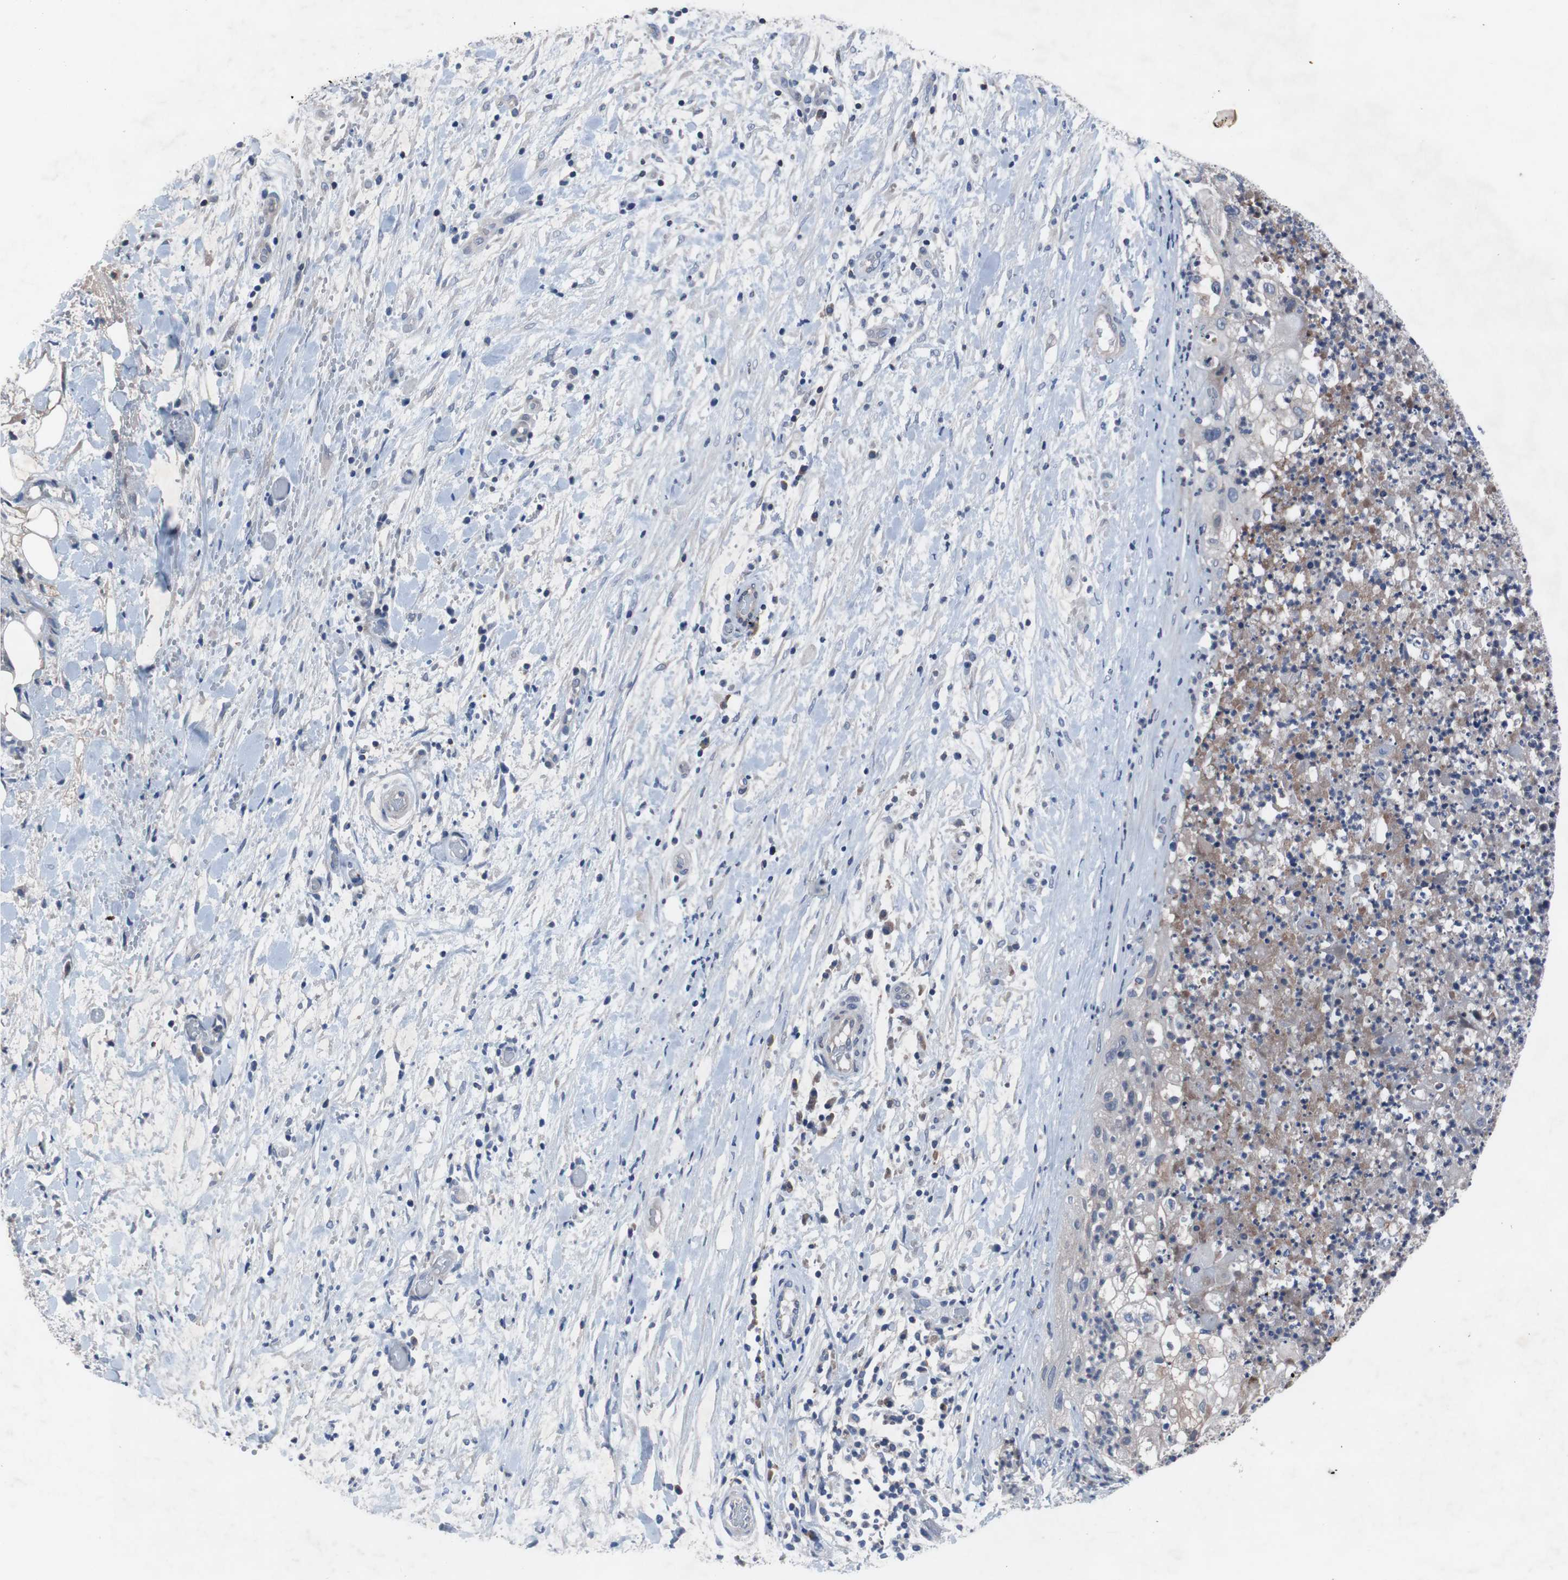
{"staining": {"intensity": "moderate", "quantity": "<25%", "location": "cytoplasmic/membranous"}, "tissue": "lung cancer", "cell_type": "Tumor cells", "image_type": "cancer", "snomed": [{"axis": "morphology", "description": "Inflammation, NOS"}, {"axis": "morphology", "description": "Squamous cell carcinoma, NOS"}, {"axis": "topography", "description": "Lymph node"}, {"axis": "topography", "description": "Soft tissue"}, {"axis": "topography", "description": "Lung"}], "caption": "Moderate cytoplasmic/membranous positivity for a protein is present in about <25% of tumor cells of lung cancer (squamous cell carcinoma) using immunohistochemistry.", "gene": "MUTYH", "patient": {"sex": "male", "age": 66}}